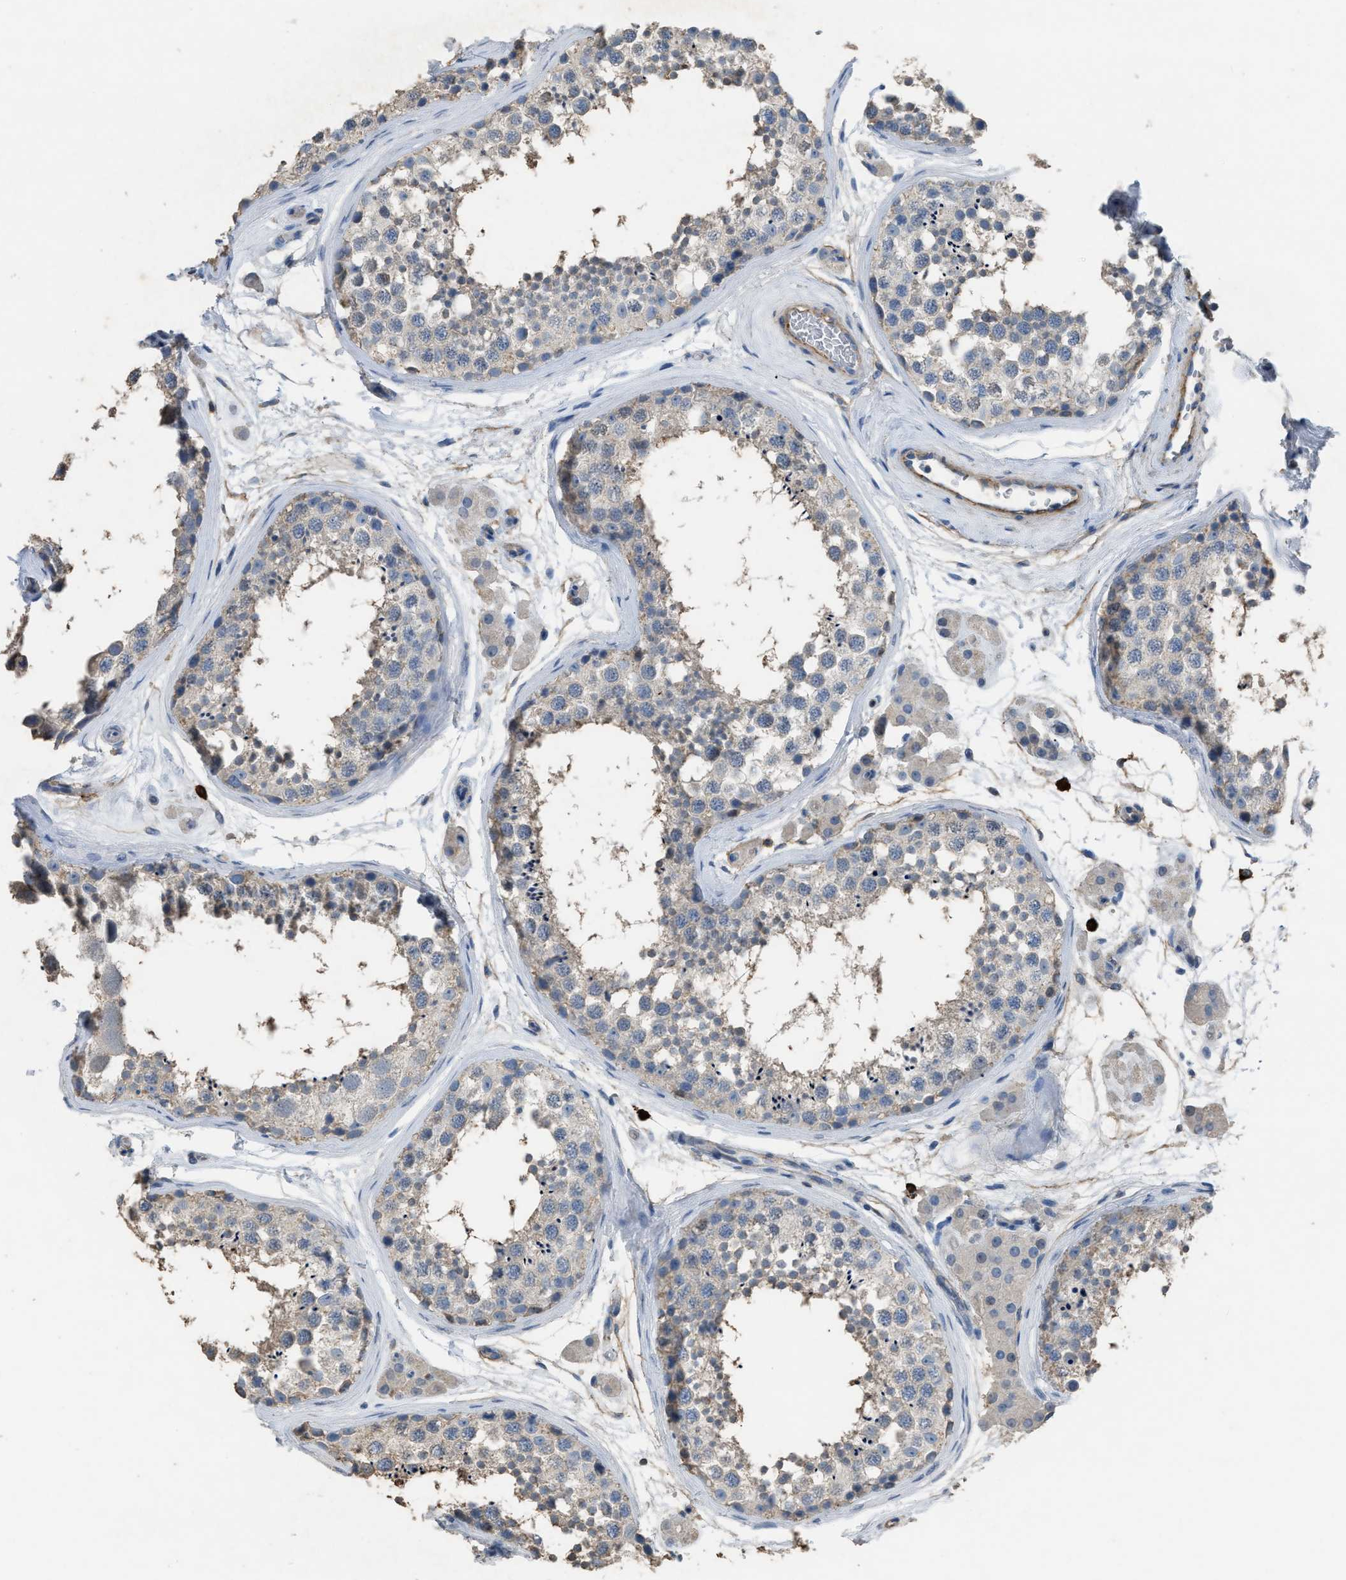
{"staining": {"intensity": "weak", "quantity": "<25%", "location": "cytoplasmic/membranous"}, "tissue": "testis", "cell_type": "Cells in seminiferous ducts", "image_type": "normal", "snomed": [{"axis": "morphology", "description": "Normal tissue, NOS"}, {"axis": "topography", "description": "Testis"}], "caption": "Immunohistochemistry (IHC) of benign testis demonstrates no staining in cells in seminiferous ducts. (DAB (3,3'-diaminobenzidine) immunohistochemistry (IHC) visualized using brightfield microscopy, high magnification).", "gene": "OR51E1", "patient": {"sex": "male", "age": 56}}